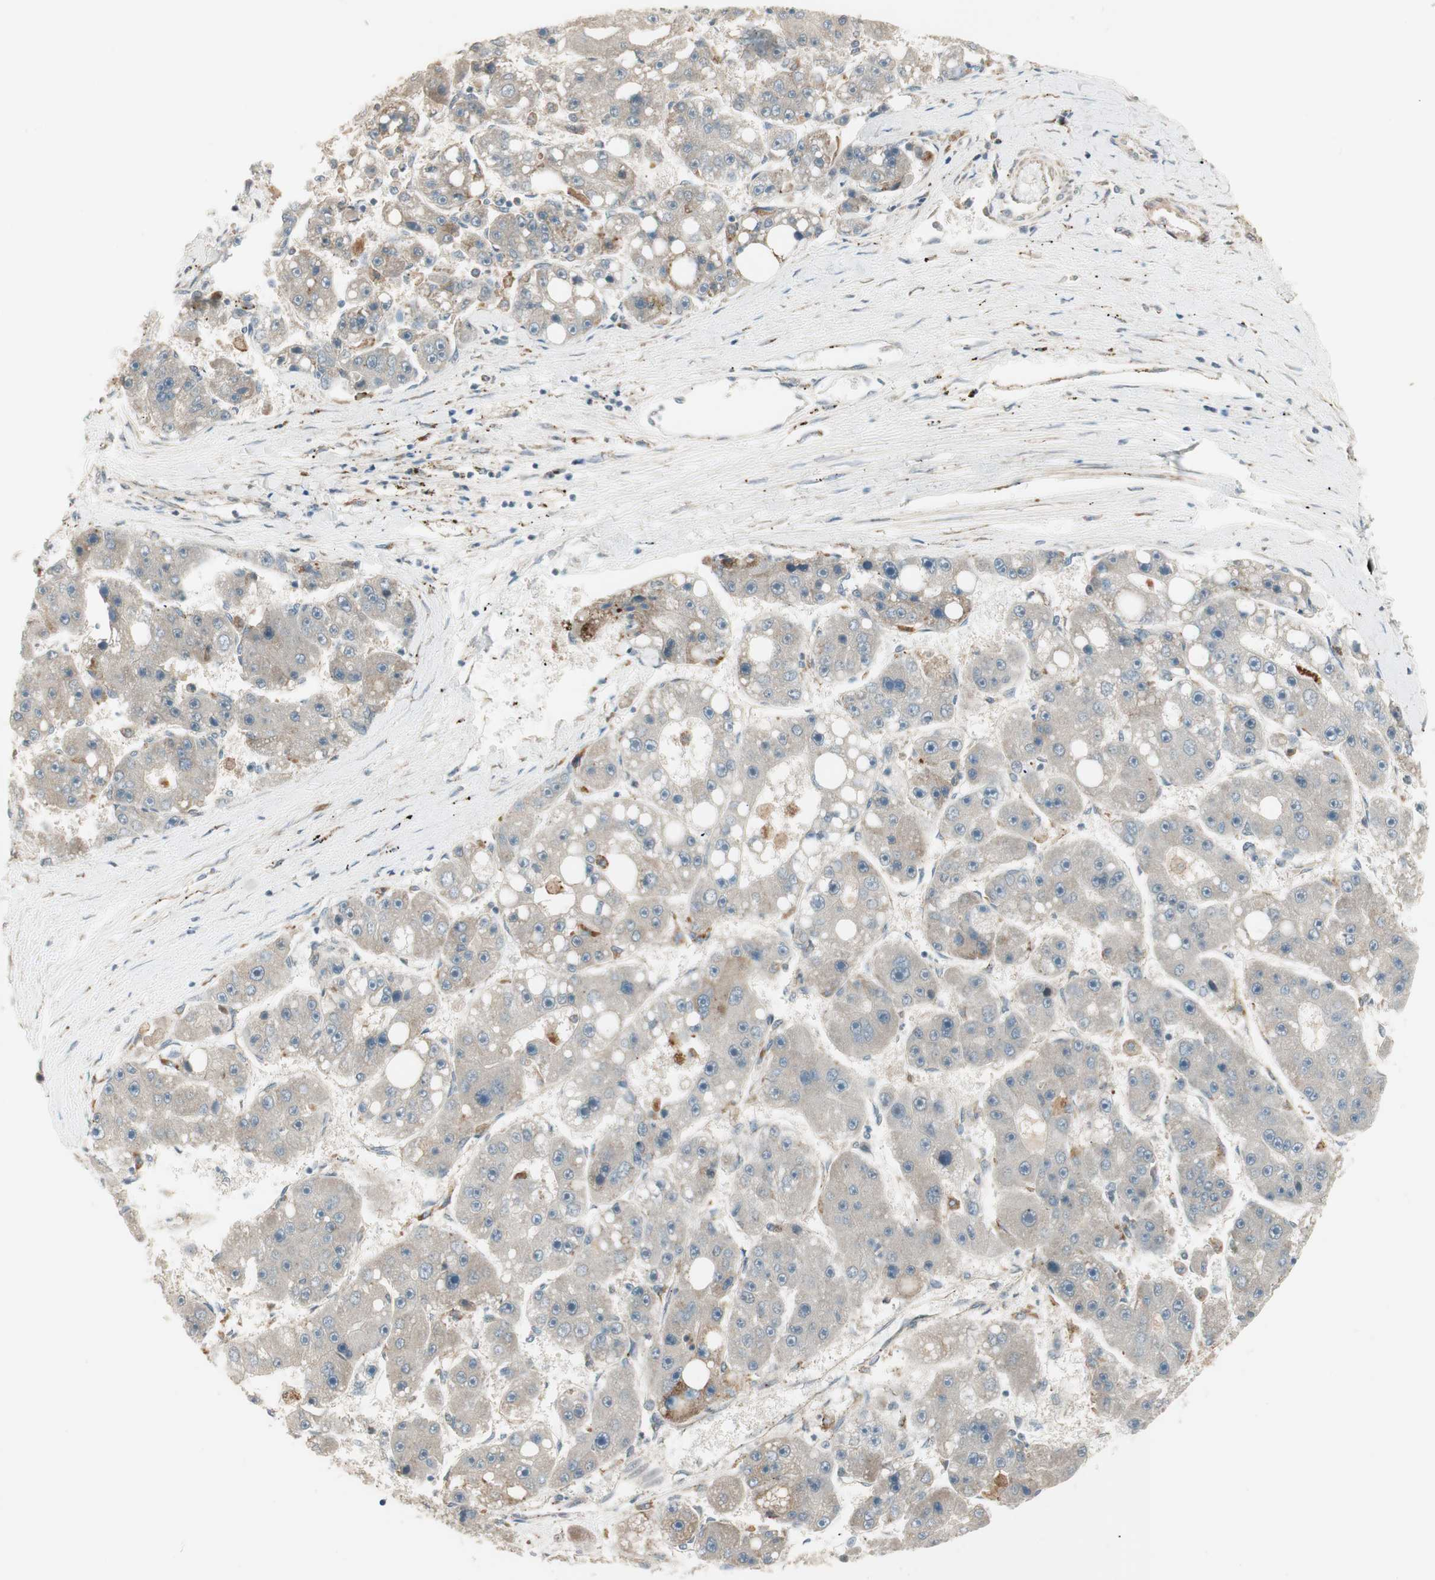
{"staining": {"intensity": "negative", "quantity": "none", "location": "none"}, "tissue": "liver cancer", "cell_type": "Tumor cells", "image_type": "cancer", "snomed": [{"axis": "morphology", "description": "Carcinoma, Hepatocellular, NOS"}, {"axis": "topography", "description": "Liver"}], "caption": "Tumor cells are negative for protein expression in human hepatocellular carcinoma (liver).", "gene": "SFRP1", "patient": {"sex": "female", "age": 61}}